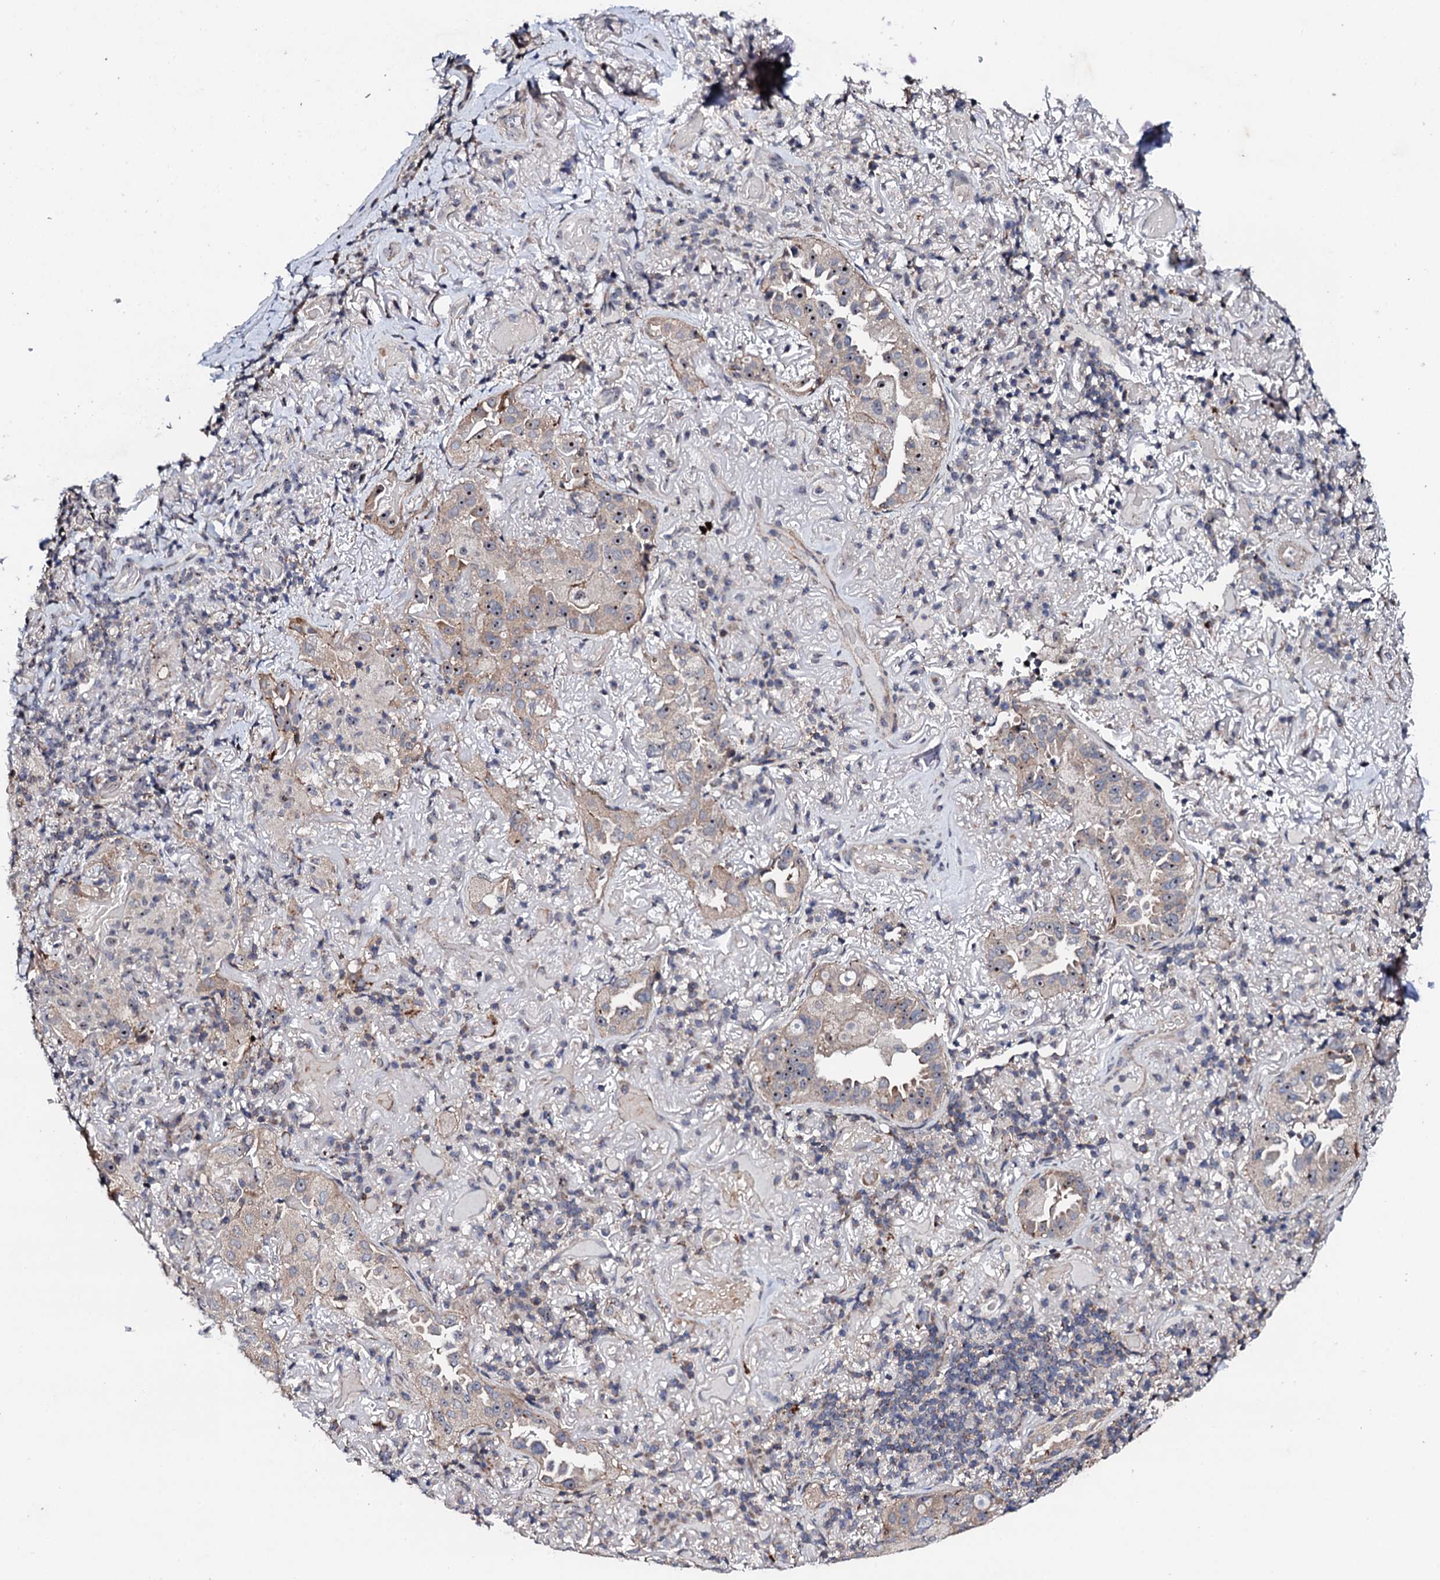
{"staining": {"intensity": "weak", "quantity": "25%-75%", "location": "cytoplasmic/membranous,nuclear"}, "tissue": "lung cancer", "cell_type": "Tumor cells", "image_type": "cancer", "snomed": [{"axis": "morphology", "description": "Adenocarcinoma, NOS"}, {"axis": "topography", "description": "Lung"}], "caption": "Brown immunohistochemical staining in human lung adenocarcinoma reveals weak cytoplasmic/membranous and nuclear staining in about 25%-75% of tumor cells.", "gene": "GTPBP4", "patient": {"sex": "female", "age": 69}}